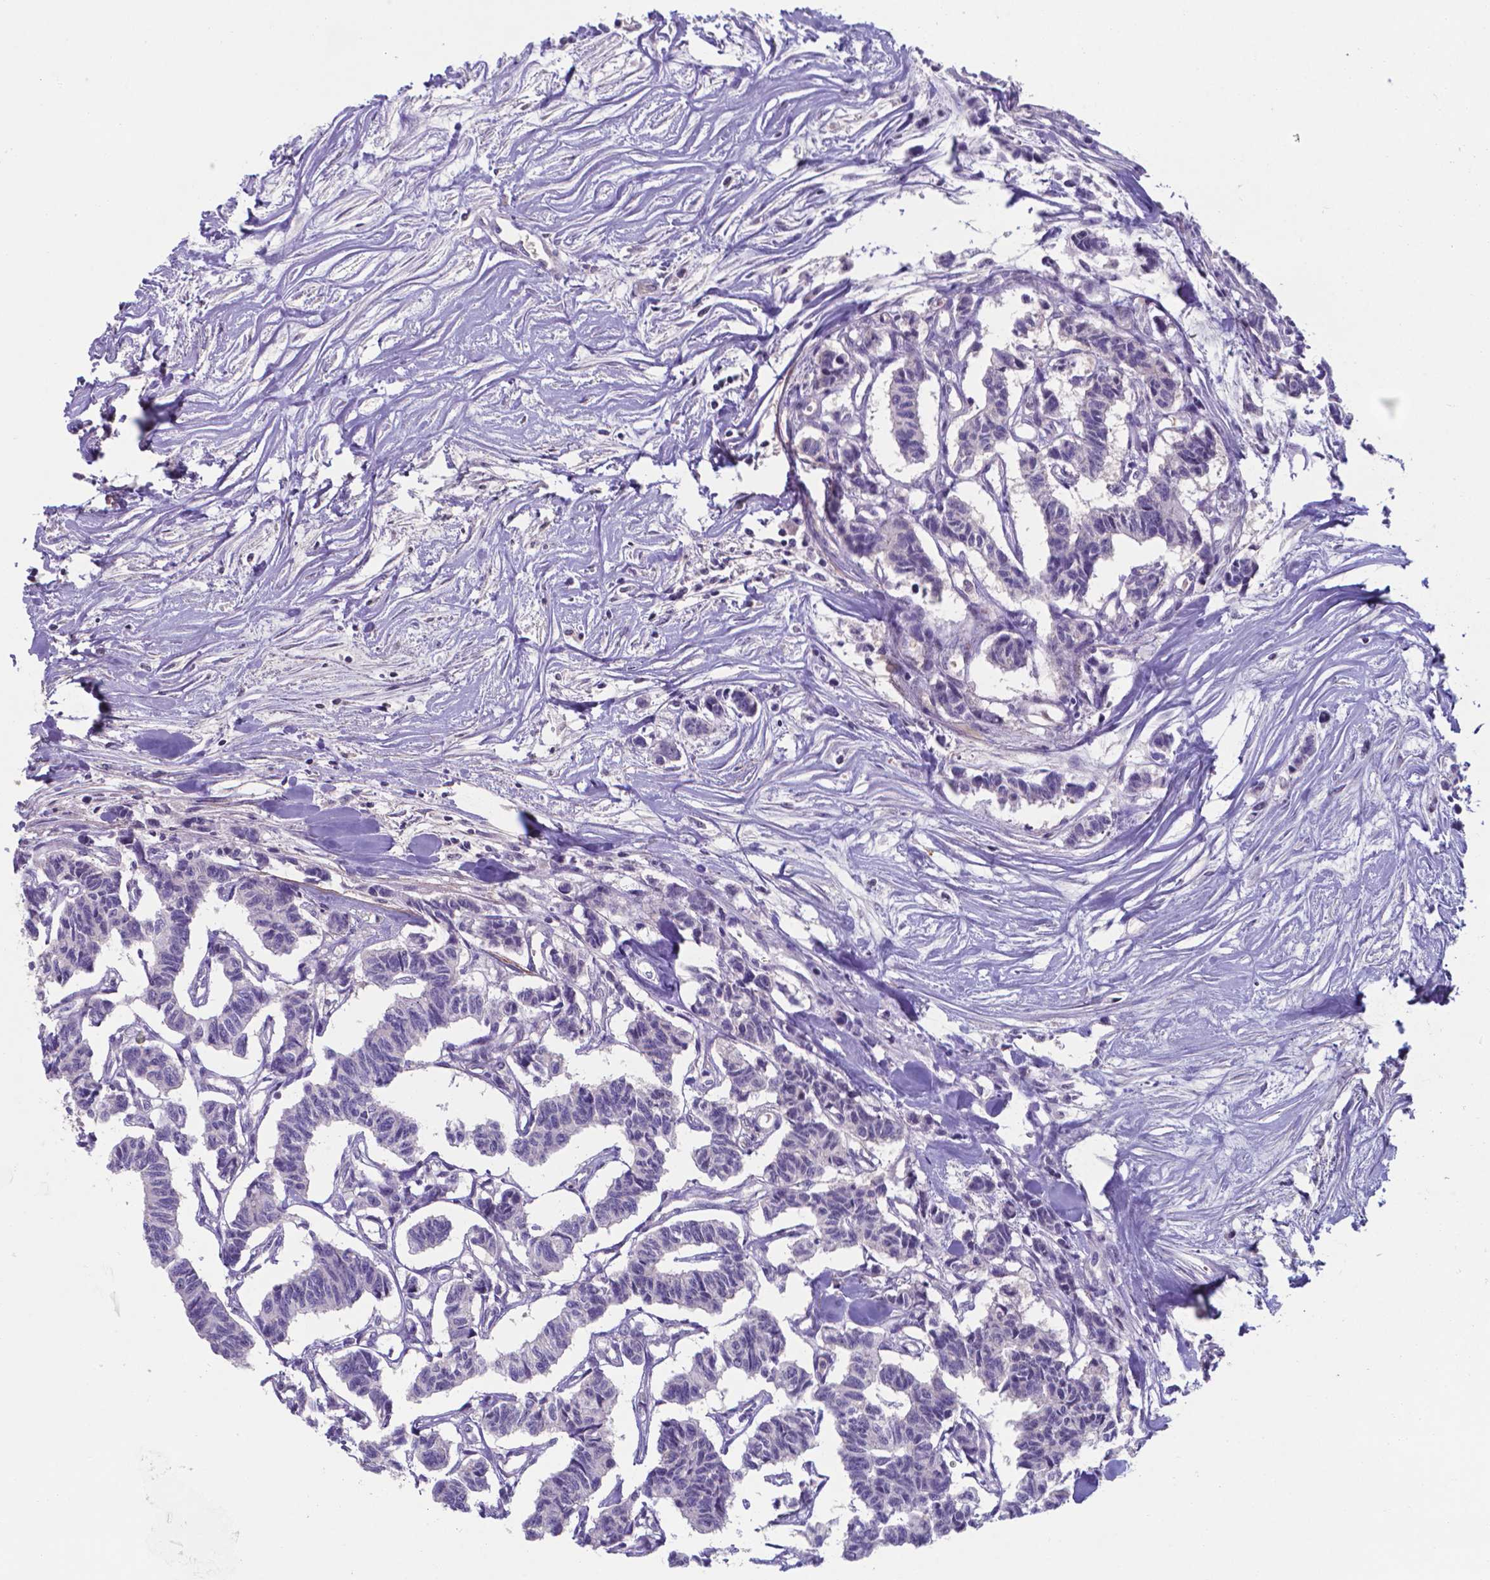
{"staining": {"intensity": "negative", "quantity": "none", "location": "none"}, "tissue": "carcinoid", "cell_type": "Tumor cells", "image_type": "cancer", "snomed": [{"axis": "morphology", "description": "Carcinoid, malignant, NOS"}, {"axis": "topography", "description": "Kidney"}], "caption": "DAB (3,3'-diaminobenzidine) immunohistochemical staining of human carcinoid (malignant) reveals no significant expression in tumor cells.", "gene": "SERPINA1", "patient": {"sex": "female", "age": 41}}